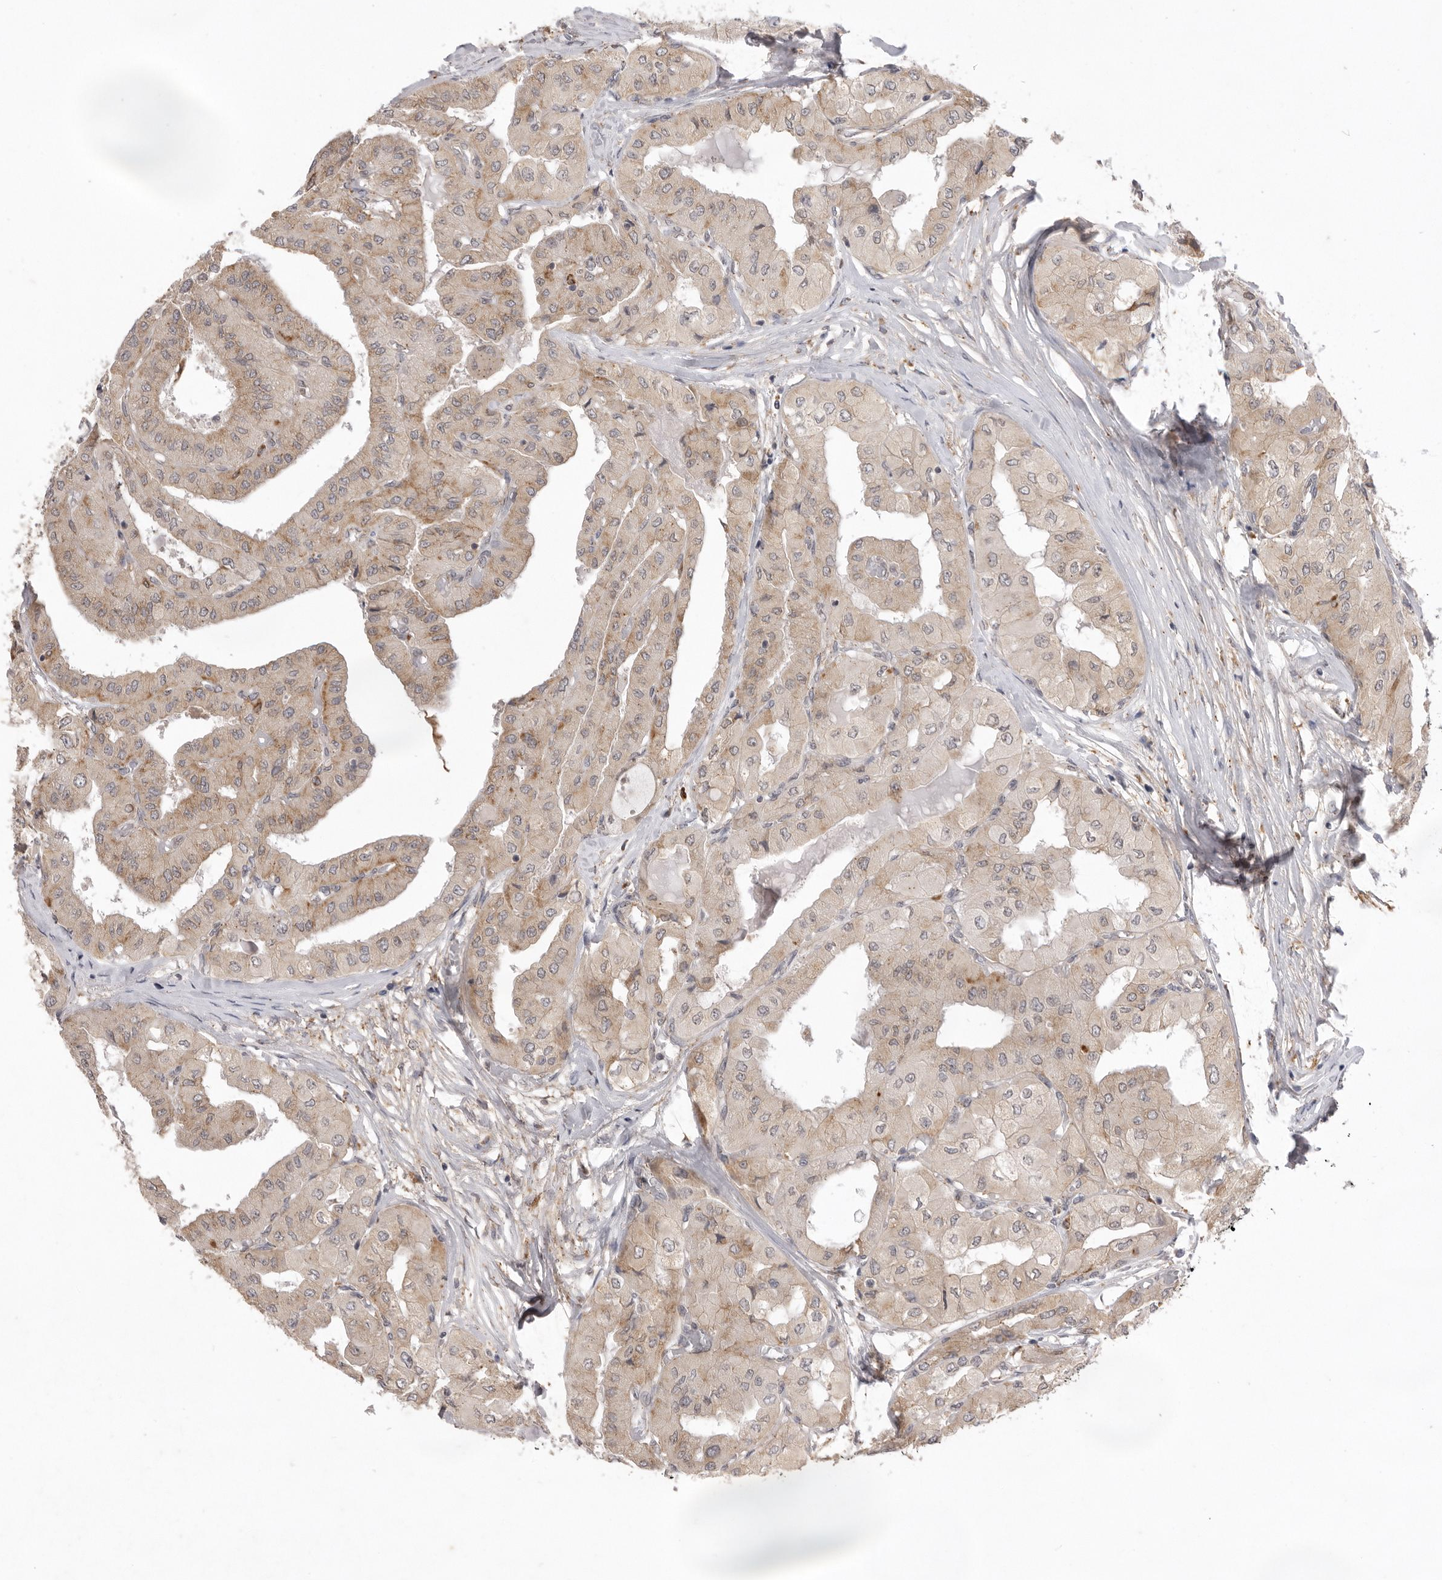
{"staining": {"intensity": "weak", "quantity": "25%-75%", "location": "cytoplasmic/membranous"}, "tissue": "thyroid cancer", "cell_type": "Tumor cells", "image_type": "cancer", "snomed": [{"axis": "morphology", "description": "Papillary adenocarcinoma, NOS"}, {"axis": "topography", "description": "Thyroid gland"}], "caption": "Immunohistochemical staining of papillary adenocarcinoma (thyroid) exhibits weak cytoplasmic/membranous protein expression in about 25%-75% of tumor cells. Nuclei are stained in blue.", "gene": "TLR3", "patient": {"sex": "female", "age": 59}}